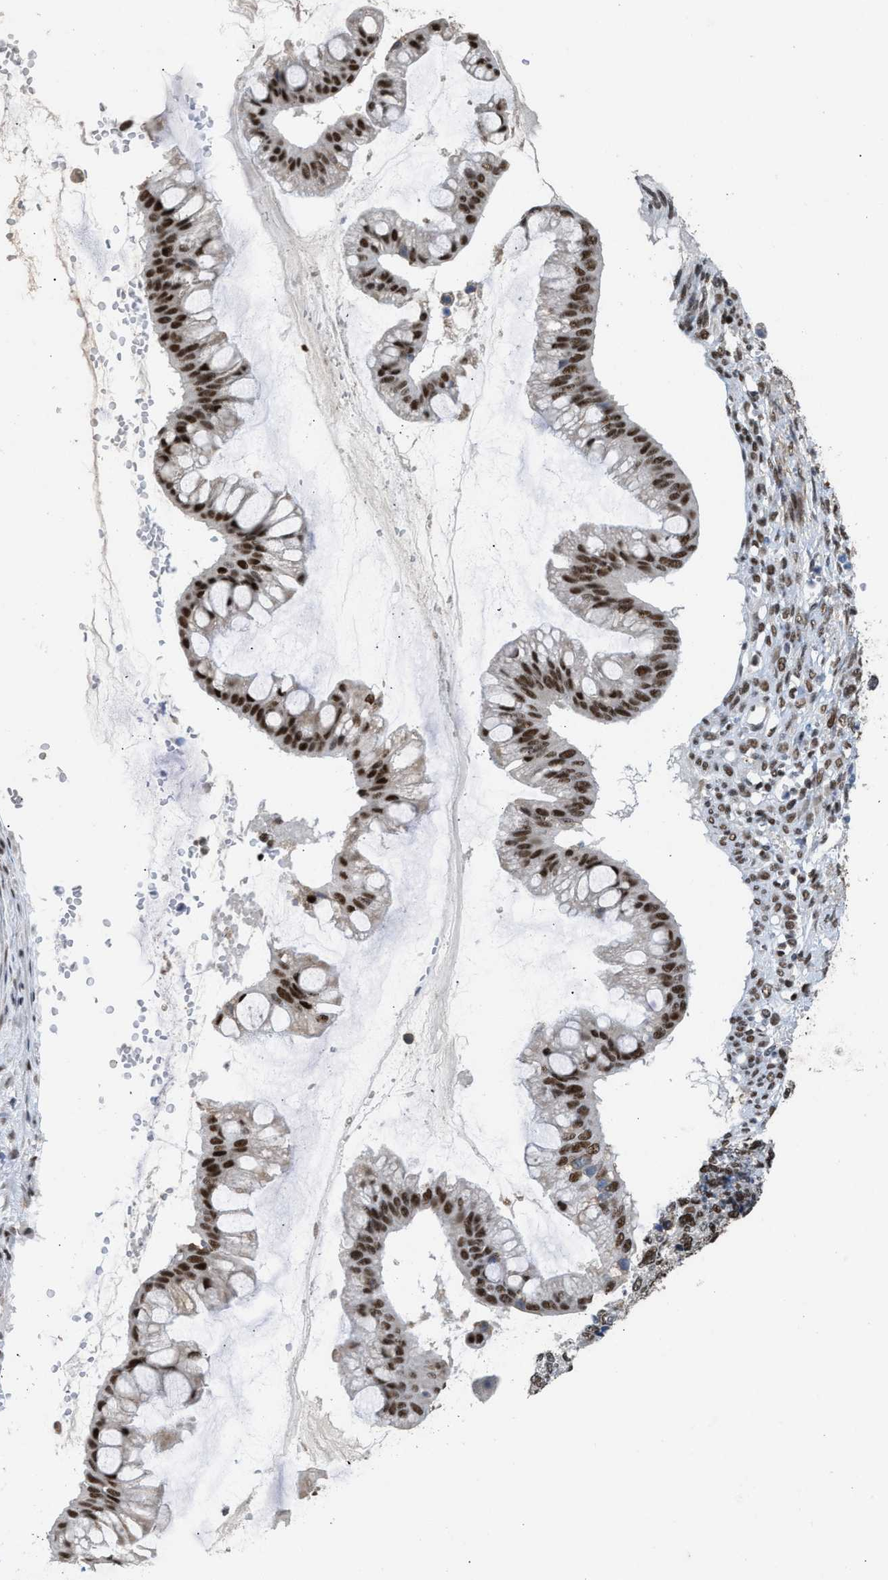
{"staining": {"intensity": "strong", "quantity": ">75%", "location": "nuclear"}, "tissue": "ovarian cancer", "cell_type": "Tumor cells", "image_type": "cancer", "snomed": [{"axis": "morphology", "description": "Cystadenocarcinoma, mucinous, NOS"}, {"axis": "topography", "description": "Ovary"}], "caption": "IHC of mucinous cystadenocarcinoma (ovarian) exhibits high levels of strong nuclear staining in about >75% of tumor cells.", "gene": "SCAF4", "patient": {"sex": "female", "age": 73}}